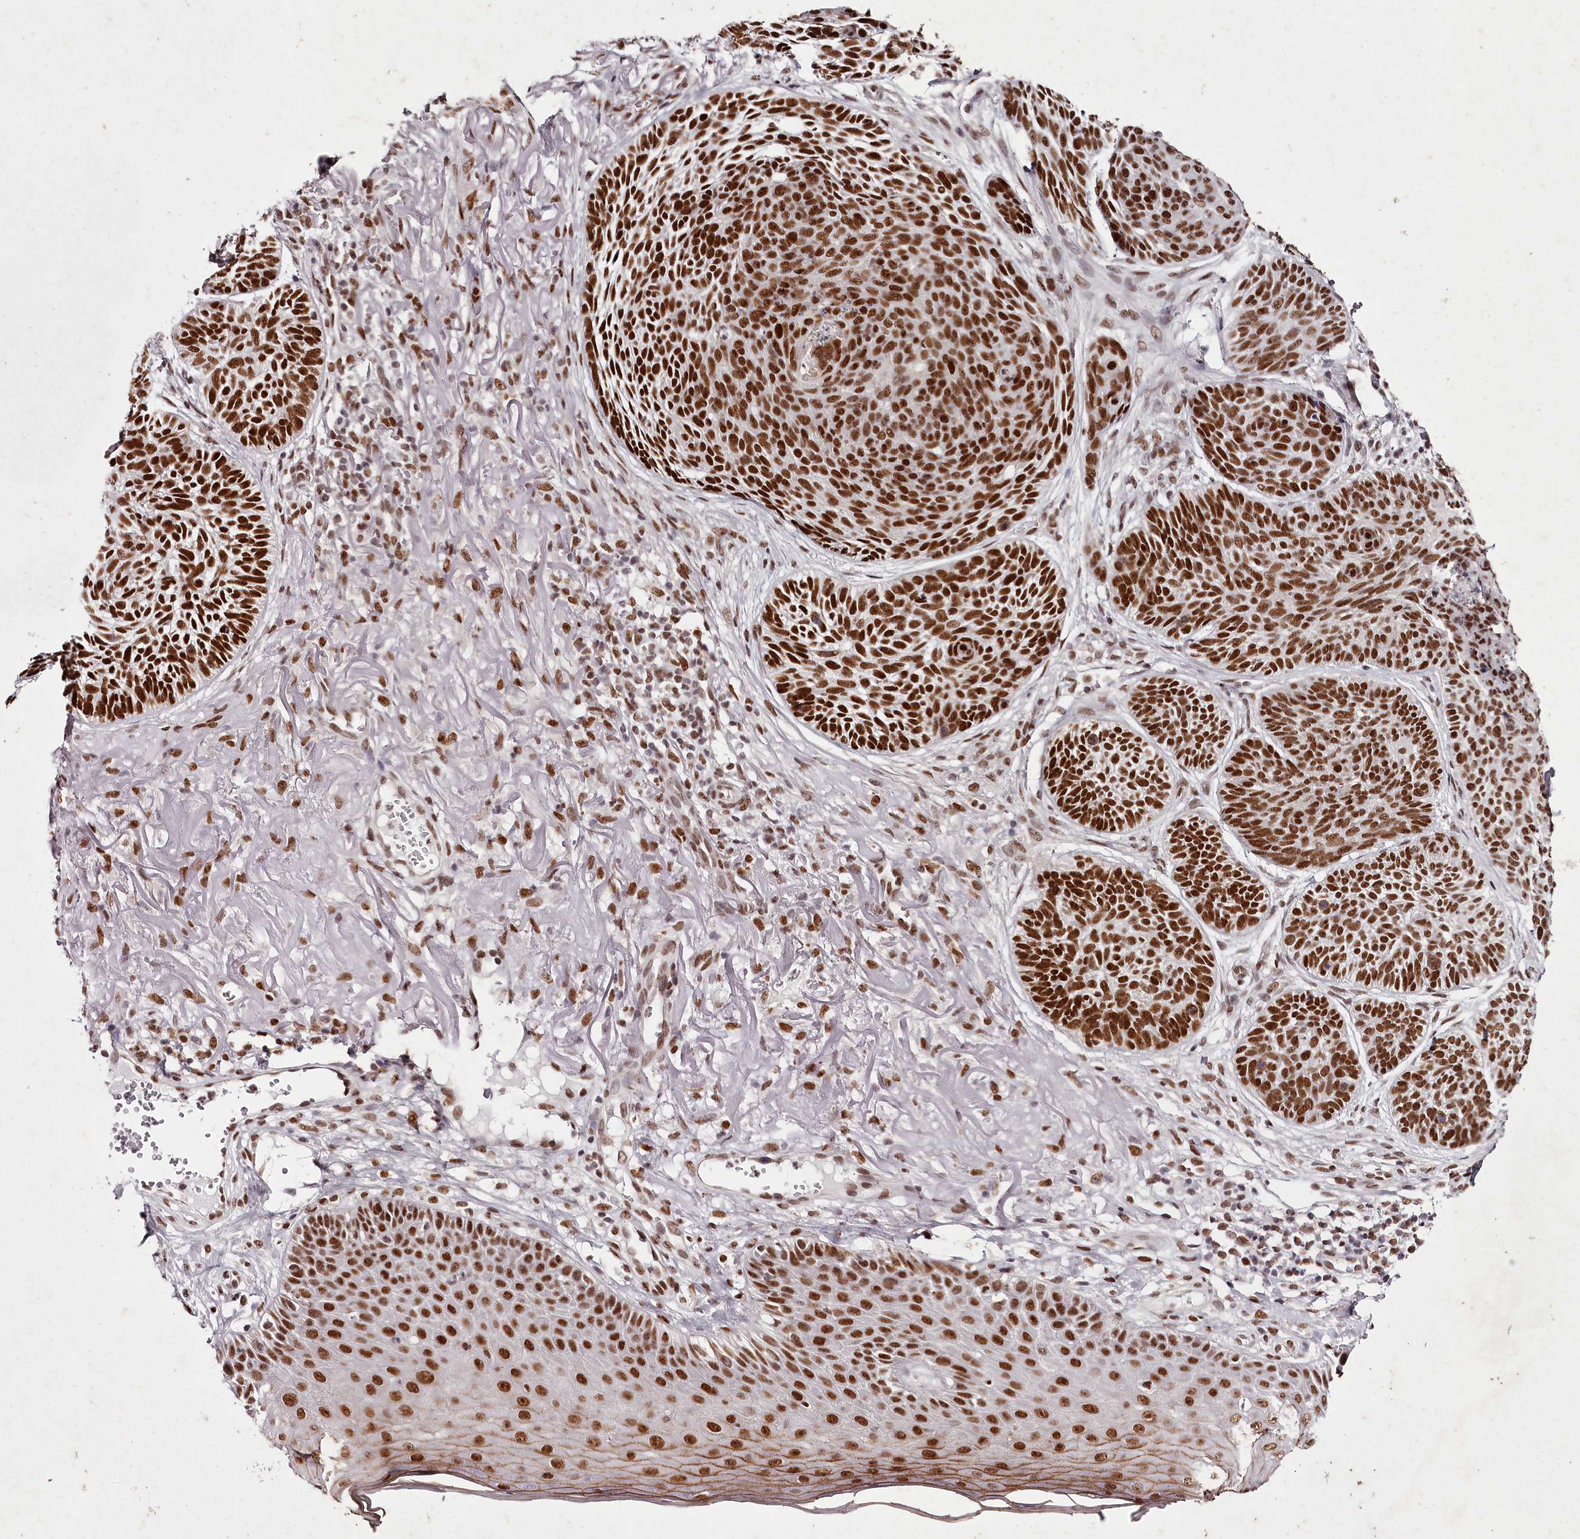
{"staining": {"intensity": "strong", "quantity": ">75%", "location": "nuclear"}, "tissue": "skin cancer", "cell_type": "Tumor cells", "image_type": "cancer", "snomed": [{"axis": "morphology", "description": "Normal tissue, NOS"}, {"axis": "morphology", "description": "Basal cell carcinoma"}, {"axis": "topography", "description": "Skin"}], "caption": "Protein expression analysis of skin cancer (basal cell carcinoma) displays strong nuclear expression in approximately >75% of tumor cells.", "gene": "PSPC1", "patient": {"sex": "male", "age": 66}}